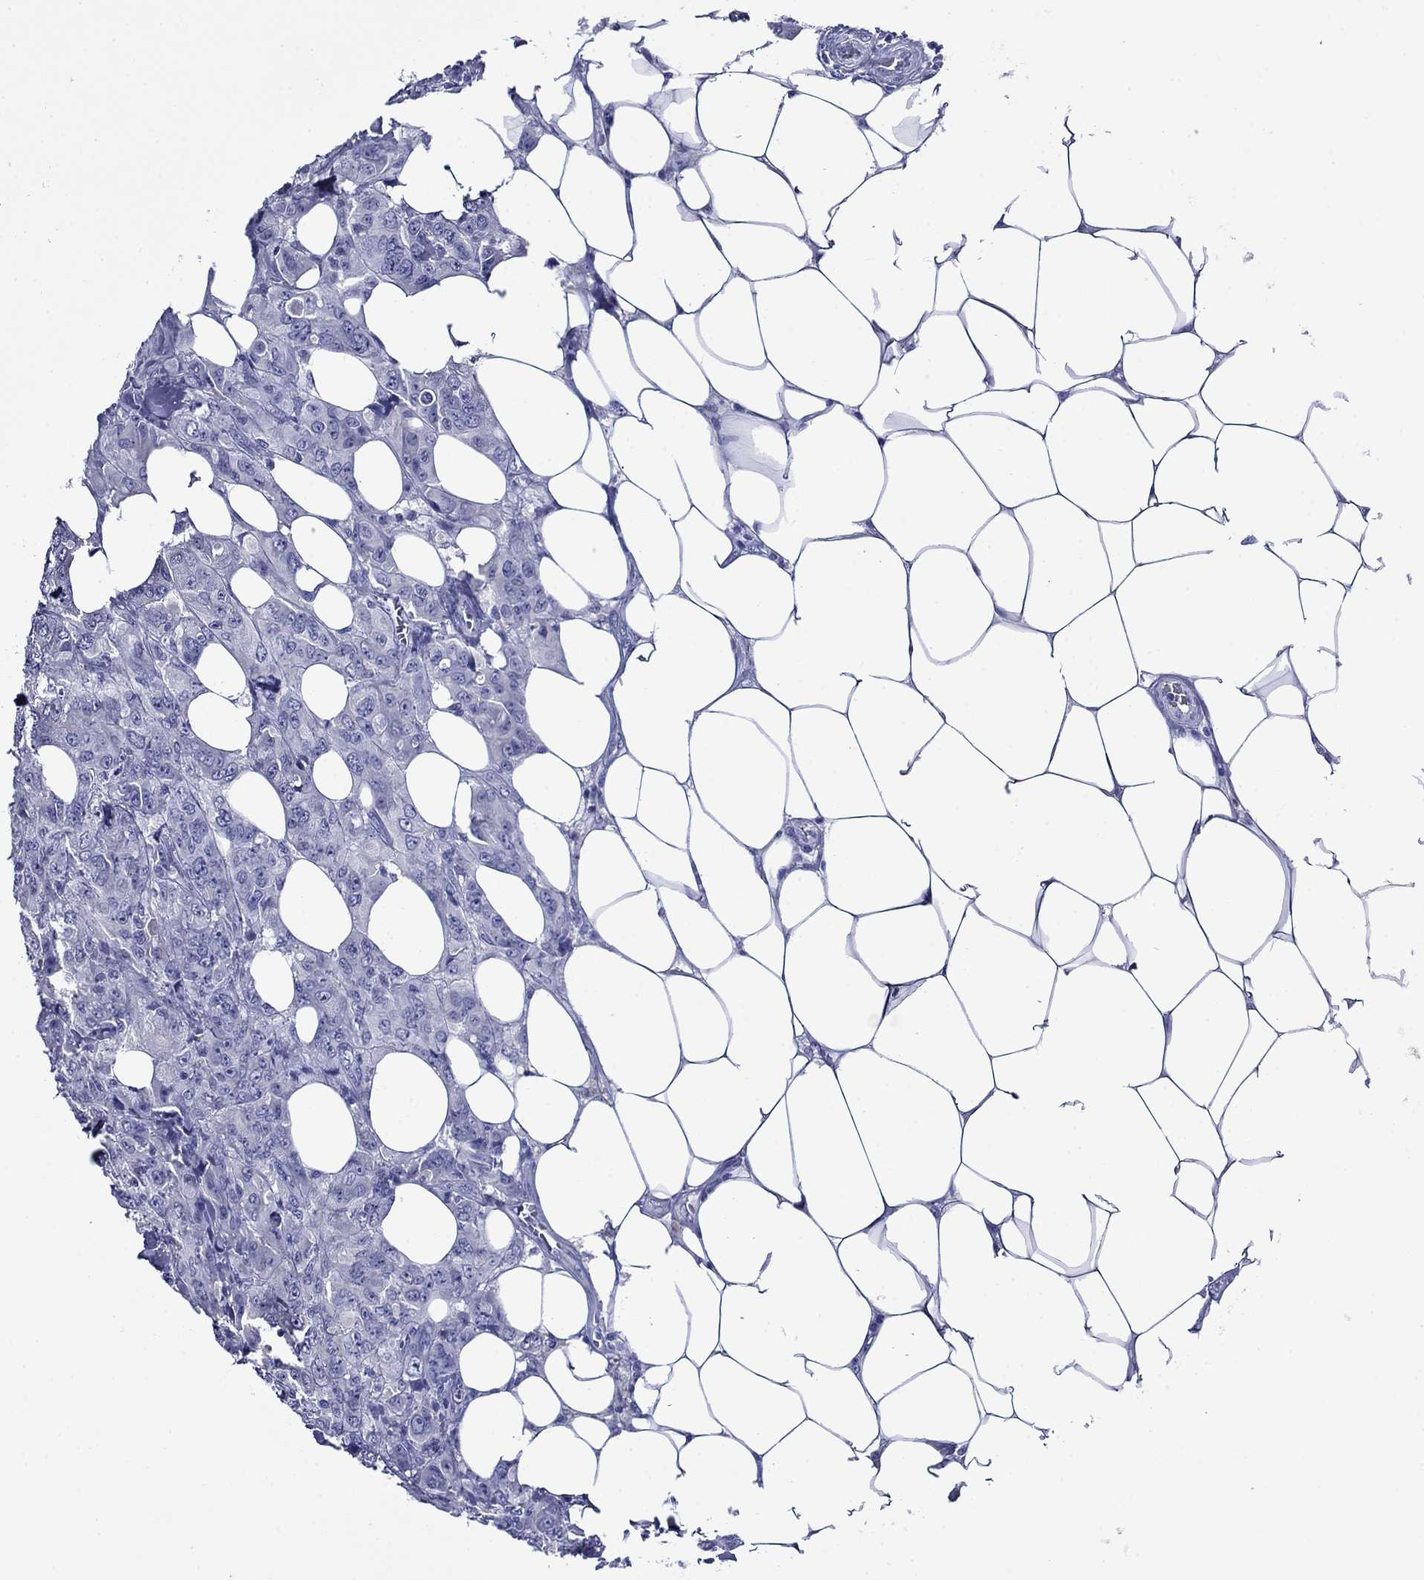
{"staining": {"intensity": "negative", "quantity": "none", "location": "none"}, "tissue": "breast cancer", "cell_type": "Tumor cells", "image_type": "cancer", "snomed": [{"axis": "morphology", "description": "Duct carcinoma"}, {"axis": "topography", "description": "Breast"}], "caption": "Tumor cells are negative for brown protein staining in breast invasive ductal carcinoma.", "gene": "GIP", "patient": {"sex": "female", "age": 43}}